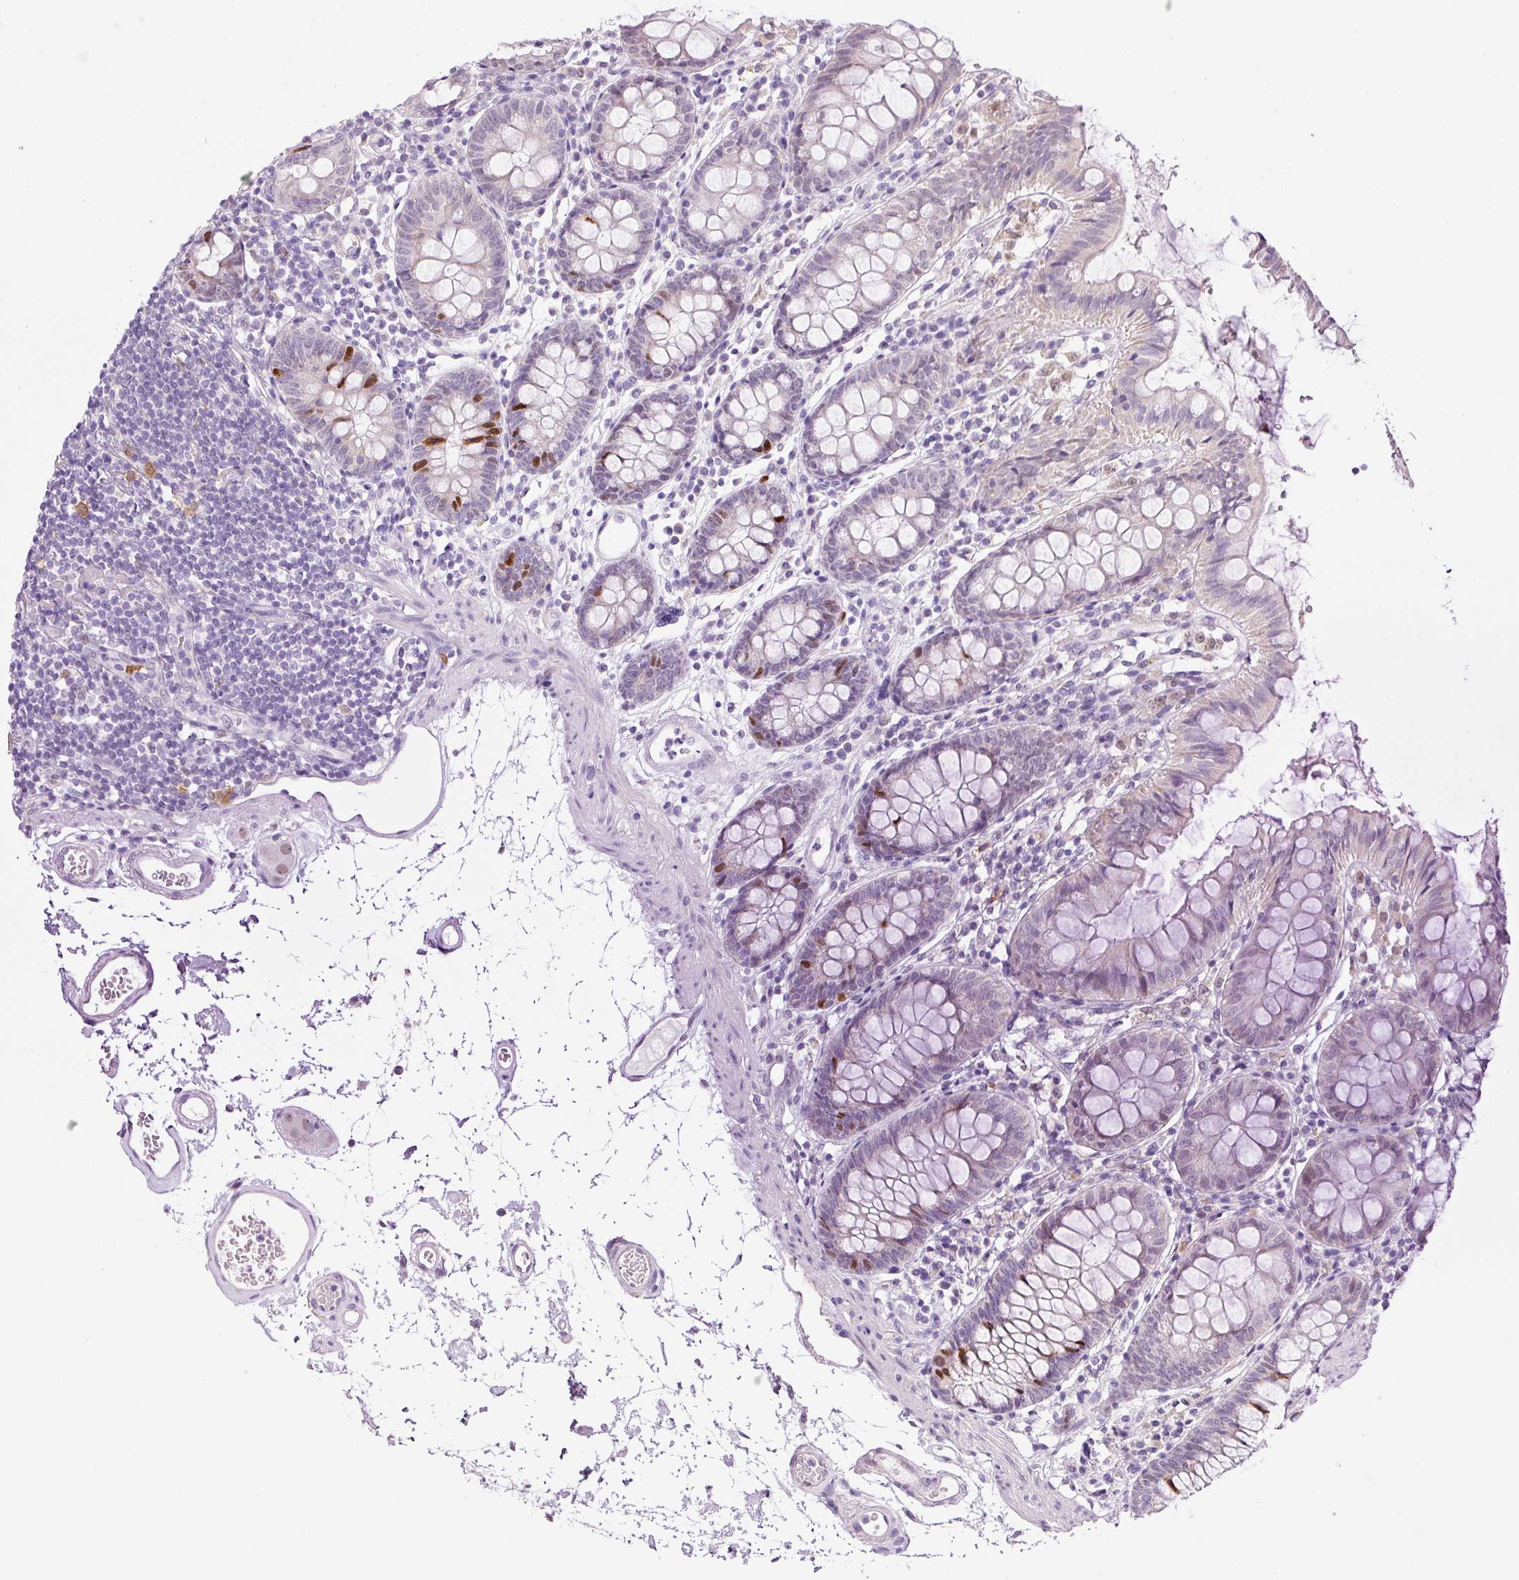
{"staining": {"intensity": "negative", "quantity": "none", "location": "none"}, "tissue": "colon", "cell_type": "Endothelial cells", "image_type": "normal", "snomed": [{"axis": "morphology", "description": "Normal tissue, NOS"}, {"axis": "topography", "description": "Colon"}], "caption": "Immunohistochemistry (IHC) of normal colon shows no positivity in endothelial cells. (DAB immunohistochemistry, high magnification).", "gene": "KPNA2", "patient": {"sex": "female", "age": 84}}